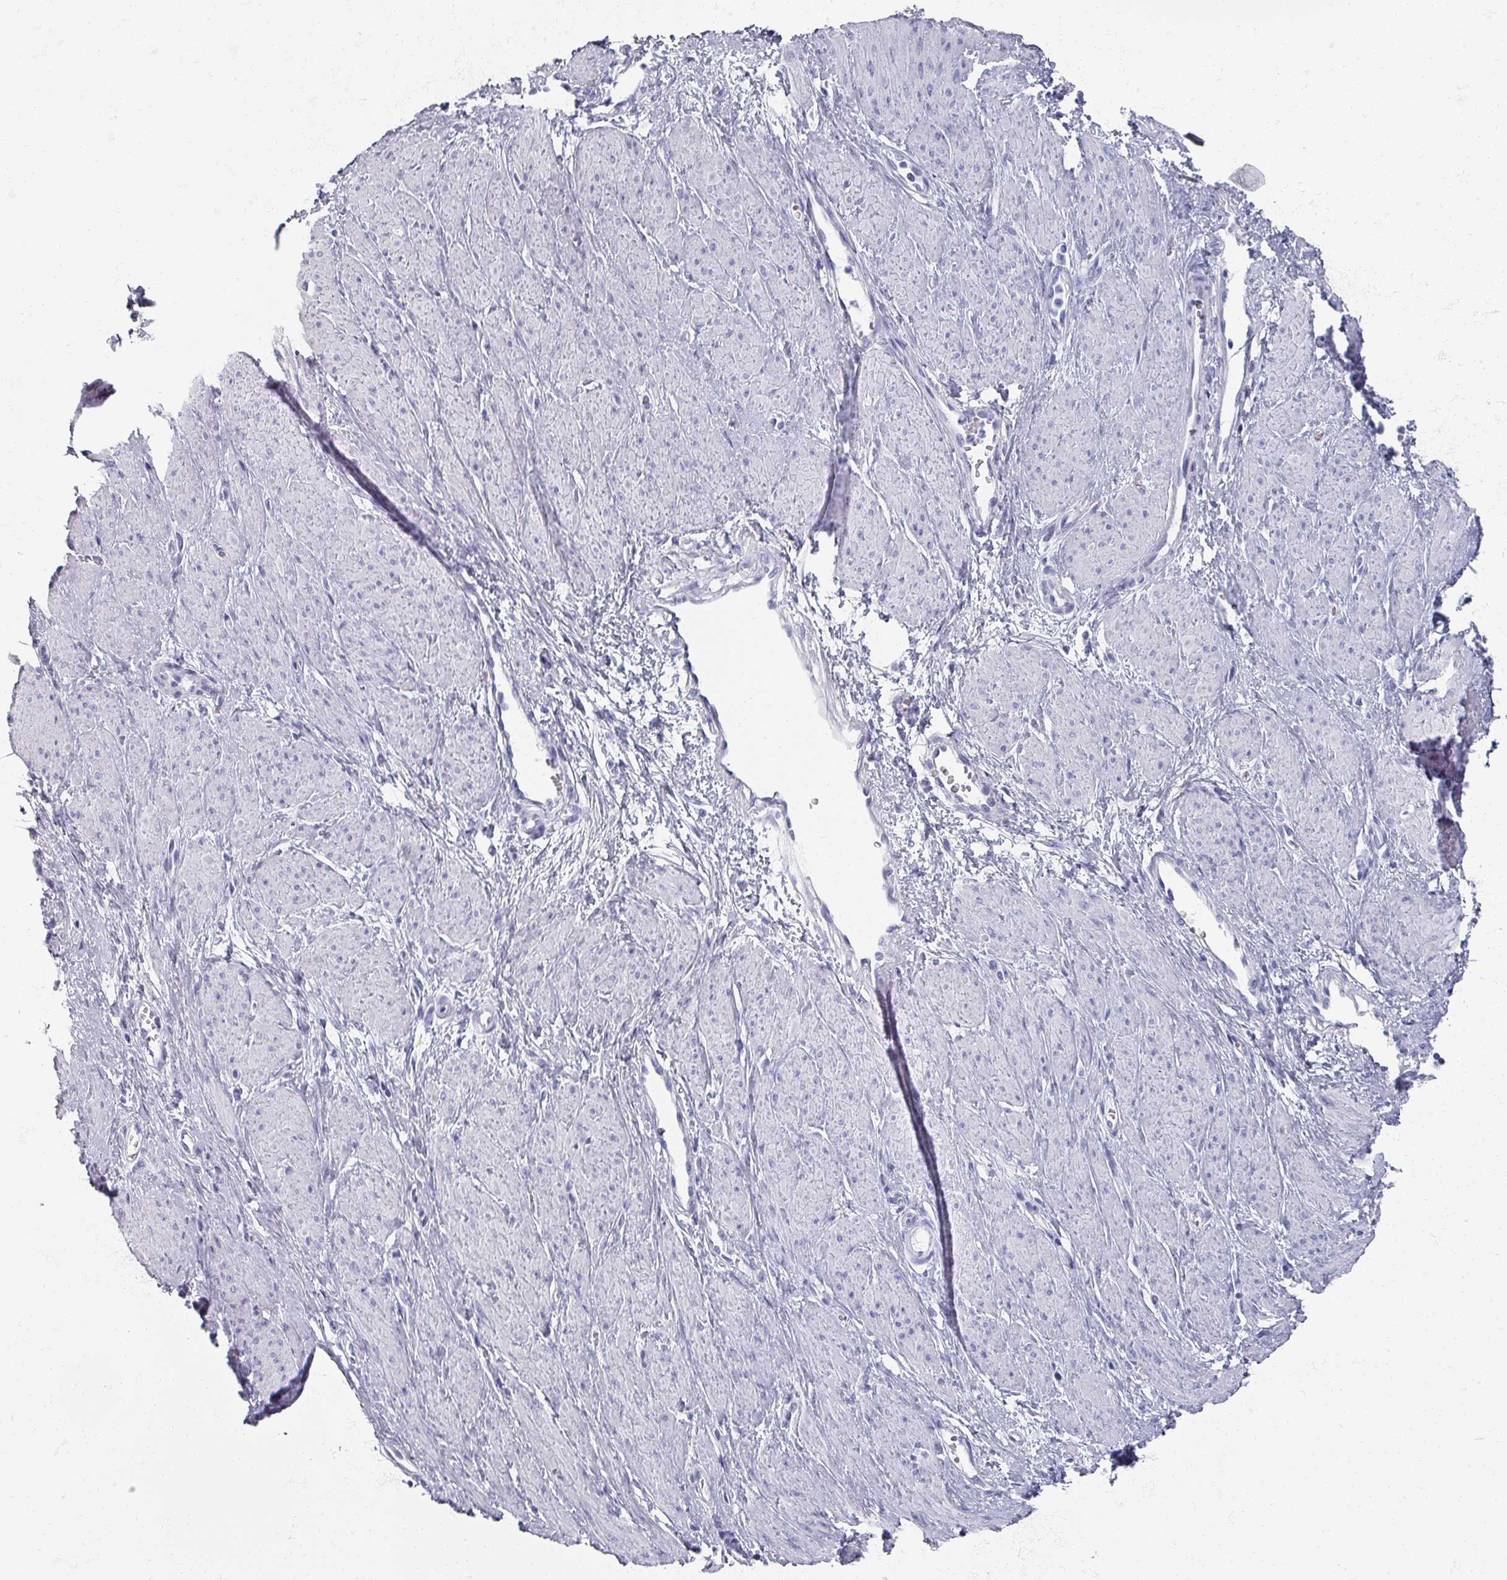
{"staining": {"intensity": "negative", "quantity": "none", "location": "none"}, "tissue": "smooth muscle", "cell_type": "Smooth muscle cells", "image_type": "normal", "snomed": [{"axis": "morphology", "description": "Normal tissue, NOS"}, {"axis": "topography", "description": "Smooth muscle"}, {"axis": "topography", "description": "Uterus"}], "caption": "Image shows no significant protein expression in smooth muscle cells of unremarkable smooth muscle. Brightfield microscopy of IHC stained with DAB (brown) and hematoxylin (blue), captured at high magnification.", "gene": "OMG", "patient": {"sex": "female", "age": 39}}